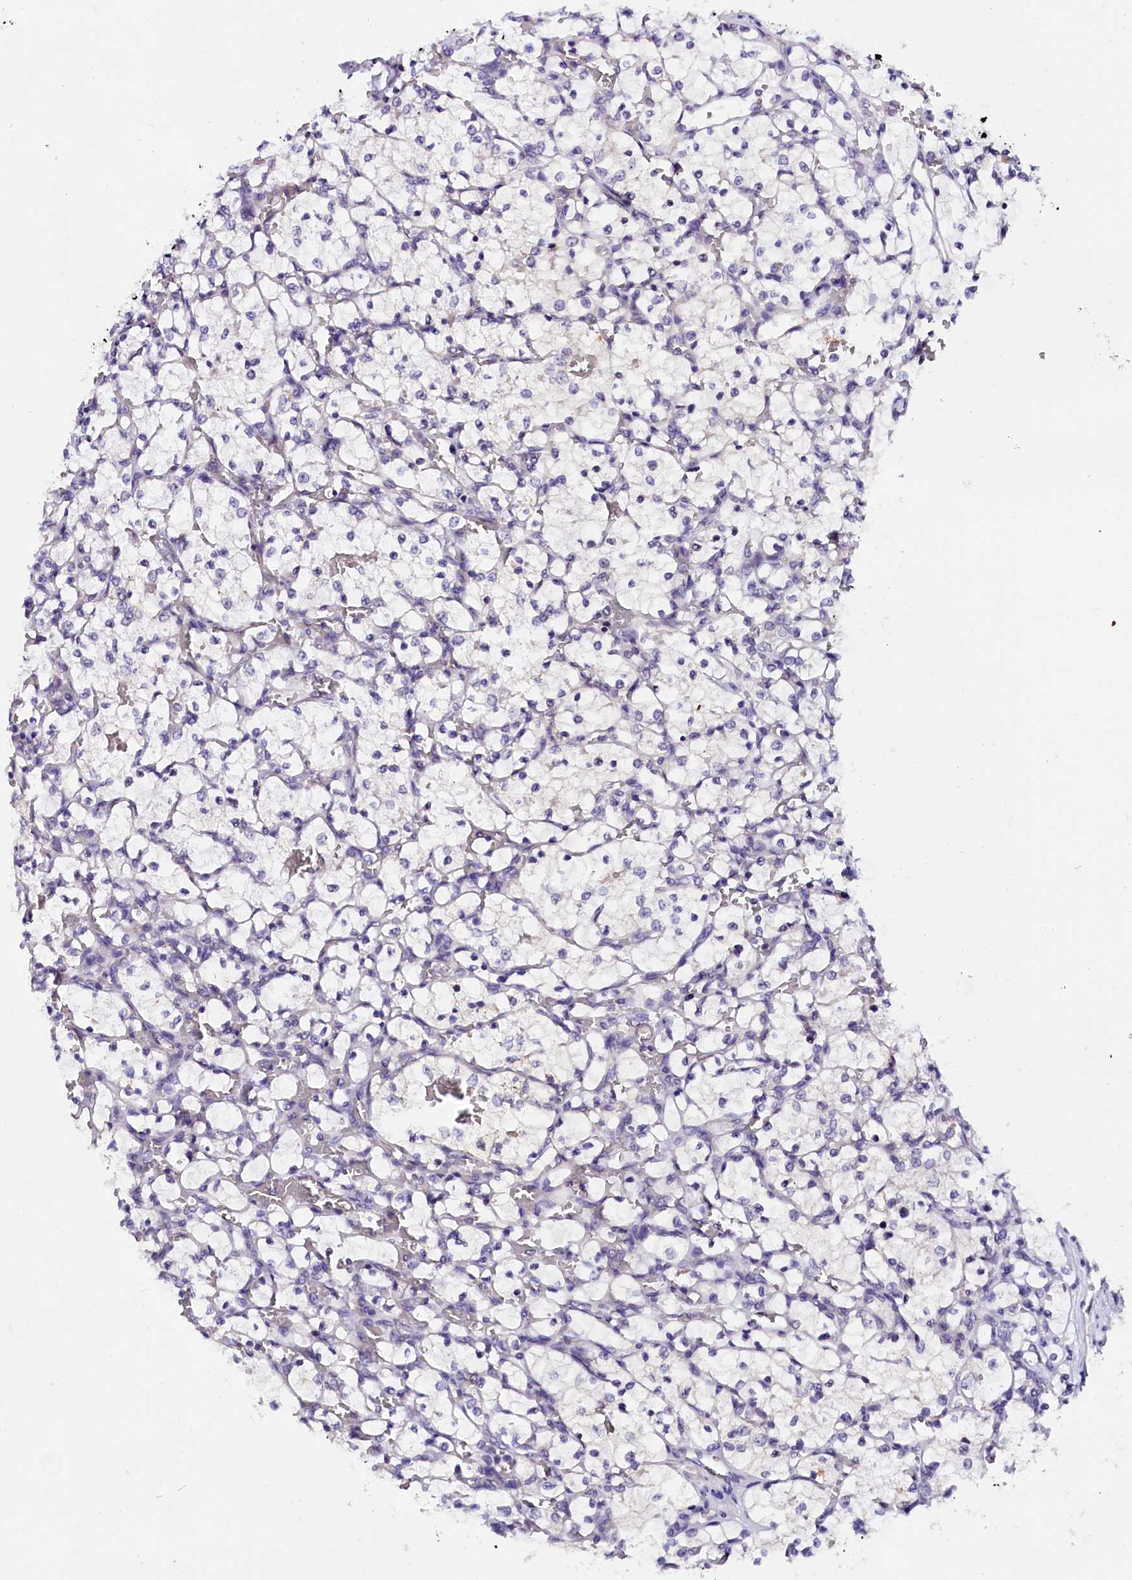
{"staining": {"intensity": "negative", "quantity": "none", "location": "none"}, "tissue": "renal cancer", "cell_type": "Tumor cells", "image_type": "cancer", "snomed": [{"axis": "morphology", "description": "Adenocarcinoma, NOS"}, {"axis": "topography", "description": "Kidney"}], "caption": "This is an IHC image of renal adenocarcinoma. There is no staining in tumor cells.", "gene": "IQCN", "patient": {"sex": "female", "age": 69}}